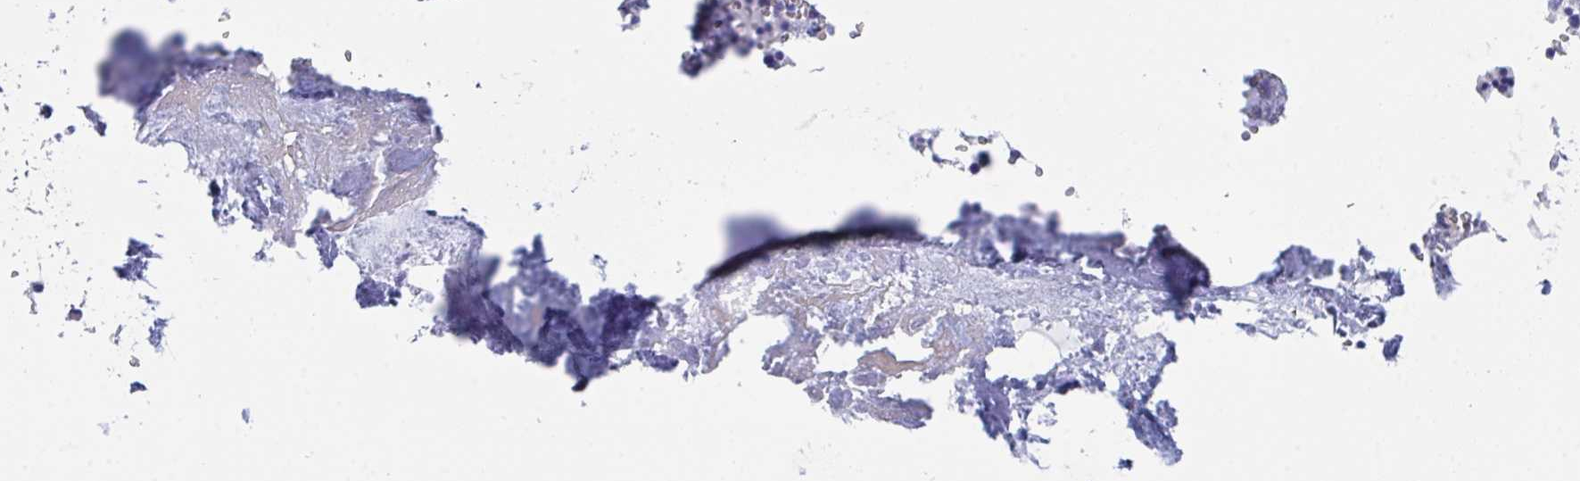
{"staining": {"intensity": "moderate", "quantity": "<25%", "location": "cytoplasmic/membranous,nuclear"}, "tissue": "bone marrow", "cell_type": "Hematopoietic cells", "image_type": "normal", "snomed": [{"axis": "morphology", "description": "Normal tissue, NOS"}, {"axis": "topography", "description": "Bone marrow"}], "caption": "Immunohistochemistry (IHC) (DAB (3,3'-diaminobenzidine)) staining of unremarkable human bone marrow displays moderate cytoplasmic/membranous,nuclear protein positivity in about <25% of hematopoietic cells.", "gene": "DAOA", "patient": {"sex": "male", "age": 54}}